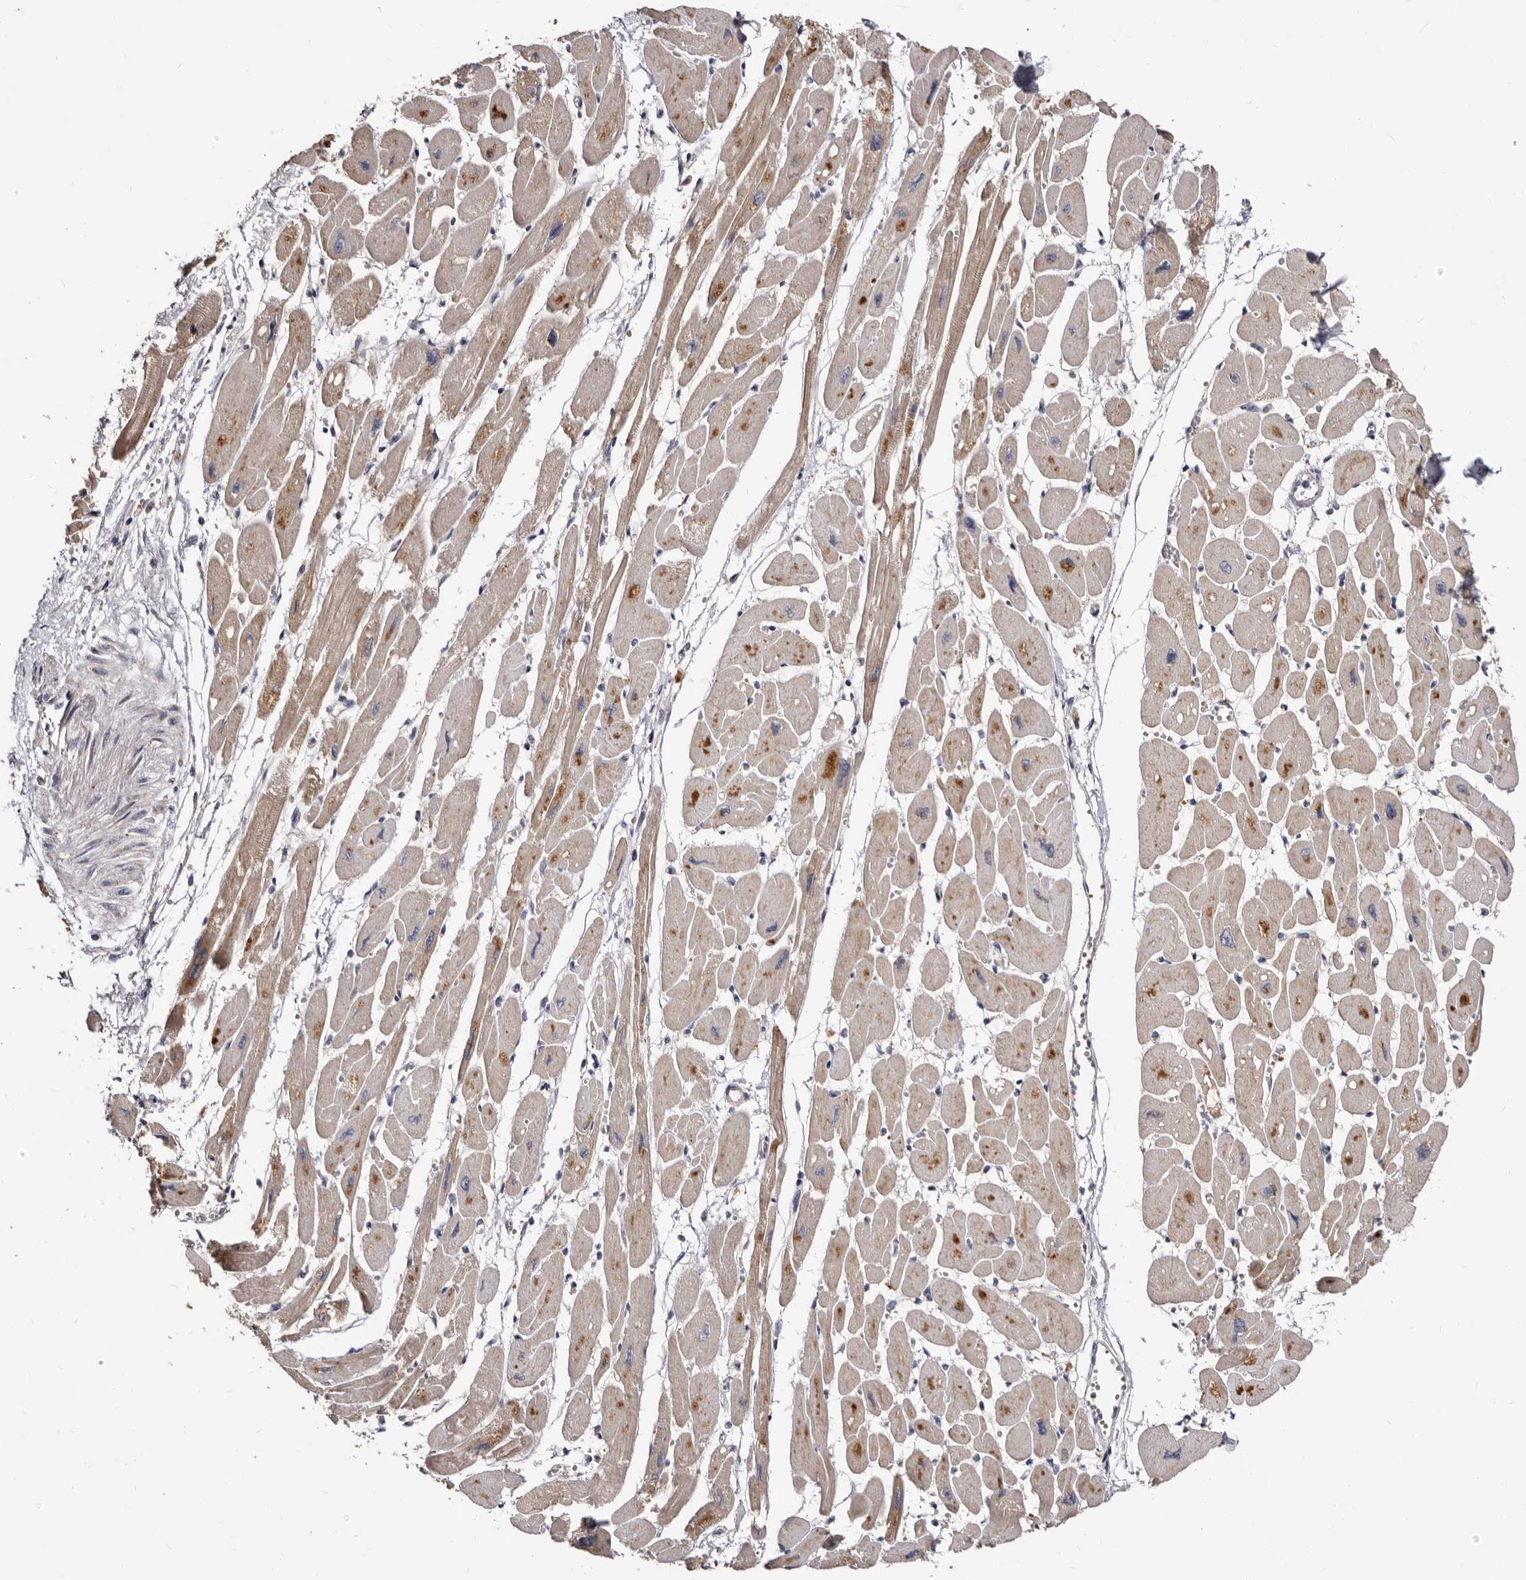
{"staining": {"intensity": "weak", "quantity": ">75%", "location": "cytoplasmic/membranous"}, "tissue": "heart muscle", "cell_type": "Cardiomyocytes", "image_type": "normal", "snomed": [{"axis": "morphology", "description": "Normal tissue, NOS"}, {"axis": "topography", "description": "Heart"}], "caption": "A high-resolution histopathology image shows immunohistochemistry (IHC) staining of benign heart muscle, which shows weak cytoplasmic/membranous positivity in approximately >75% of cardiomyocytes.", "gene": "PTAFR", "patient": {"sex": "female", "age": 54}}